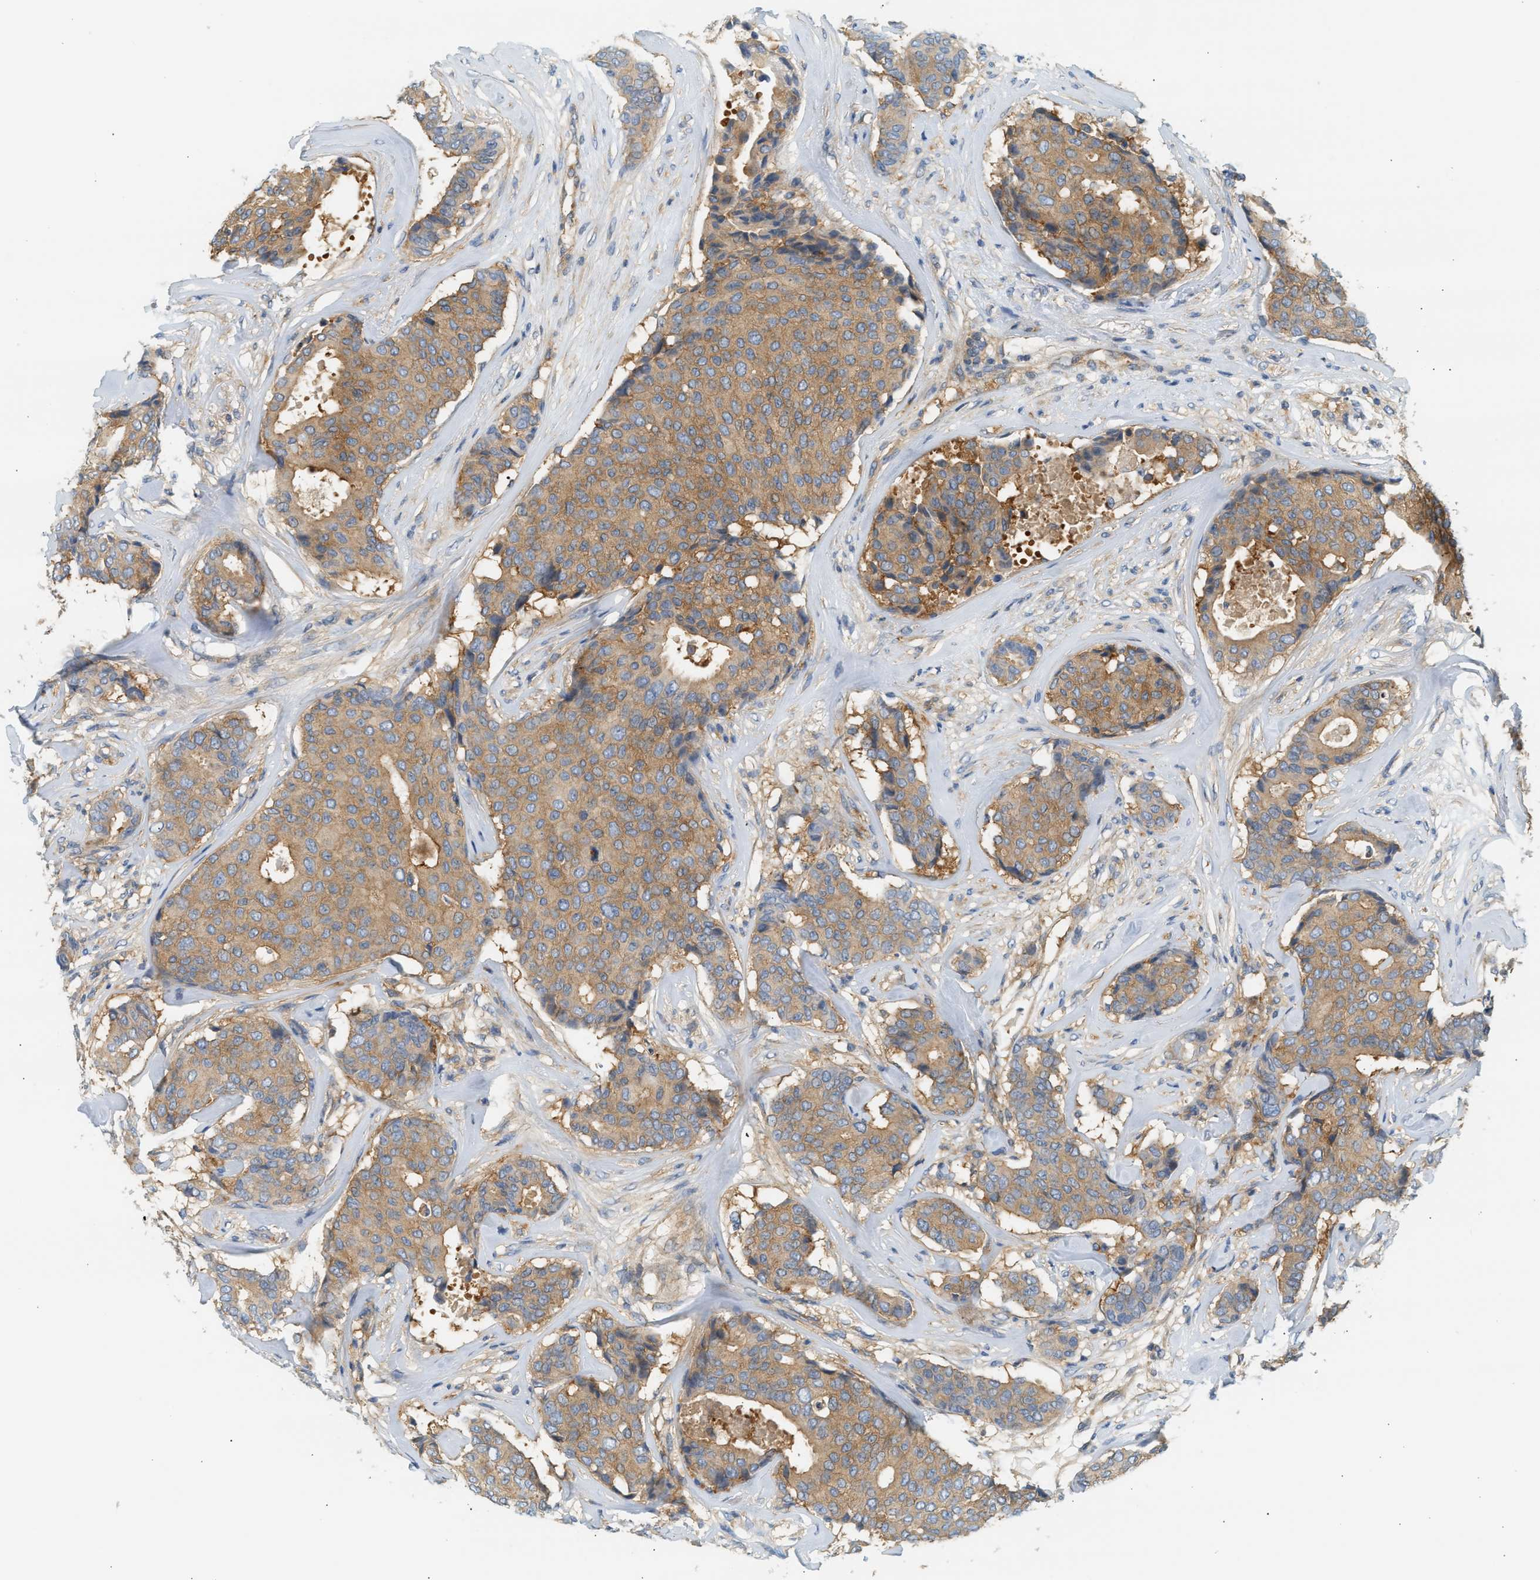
{"staining": {"intensity": "moderate", "quantity": ">75%", "location": "cytoplasmic/membranous"}, "tissue": "breast cancer", "cell_type": "Tumor cells", "image_type": "cancer", "snomed": [{"axis": "morphology", "description": "Duct carcinoma"}, {"axis": "topography", "description": "Breast"}], "caption": "Breast cancer stained with DAB (3,3'-diaminobenzidine) immunohistochemistry (IHC) displays medium levels of moderate cytoplasmic/membranous staining in approximately >75% of tumor cells.", "gene": "PAFAH1B1", "patient": {"sex": "female", "age": 75}}